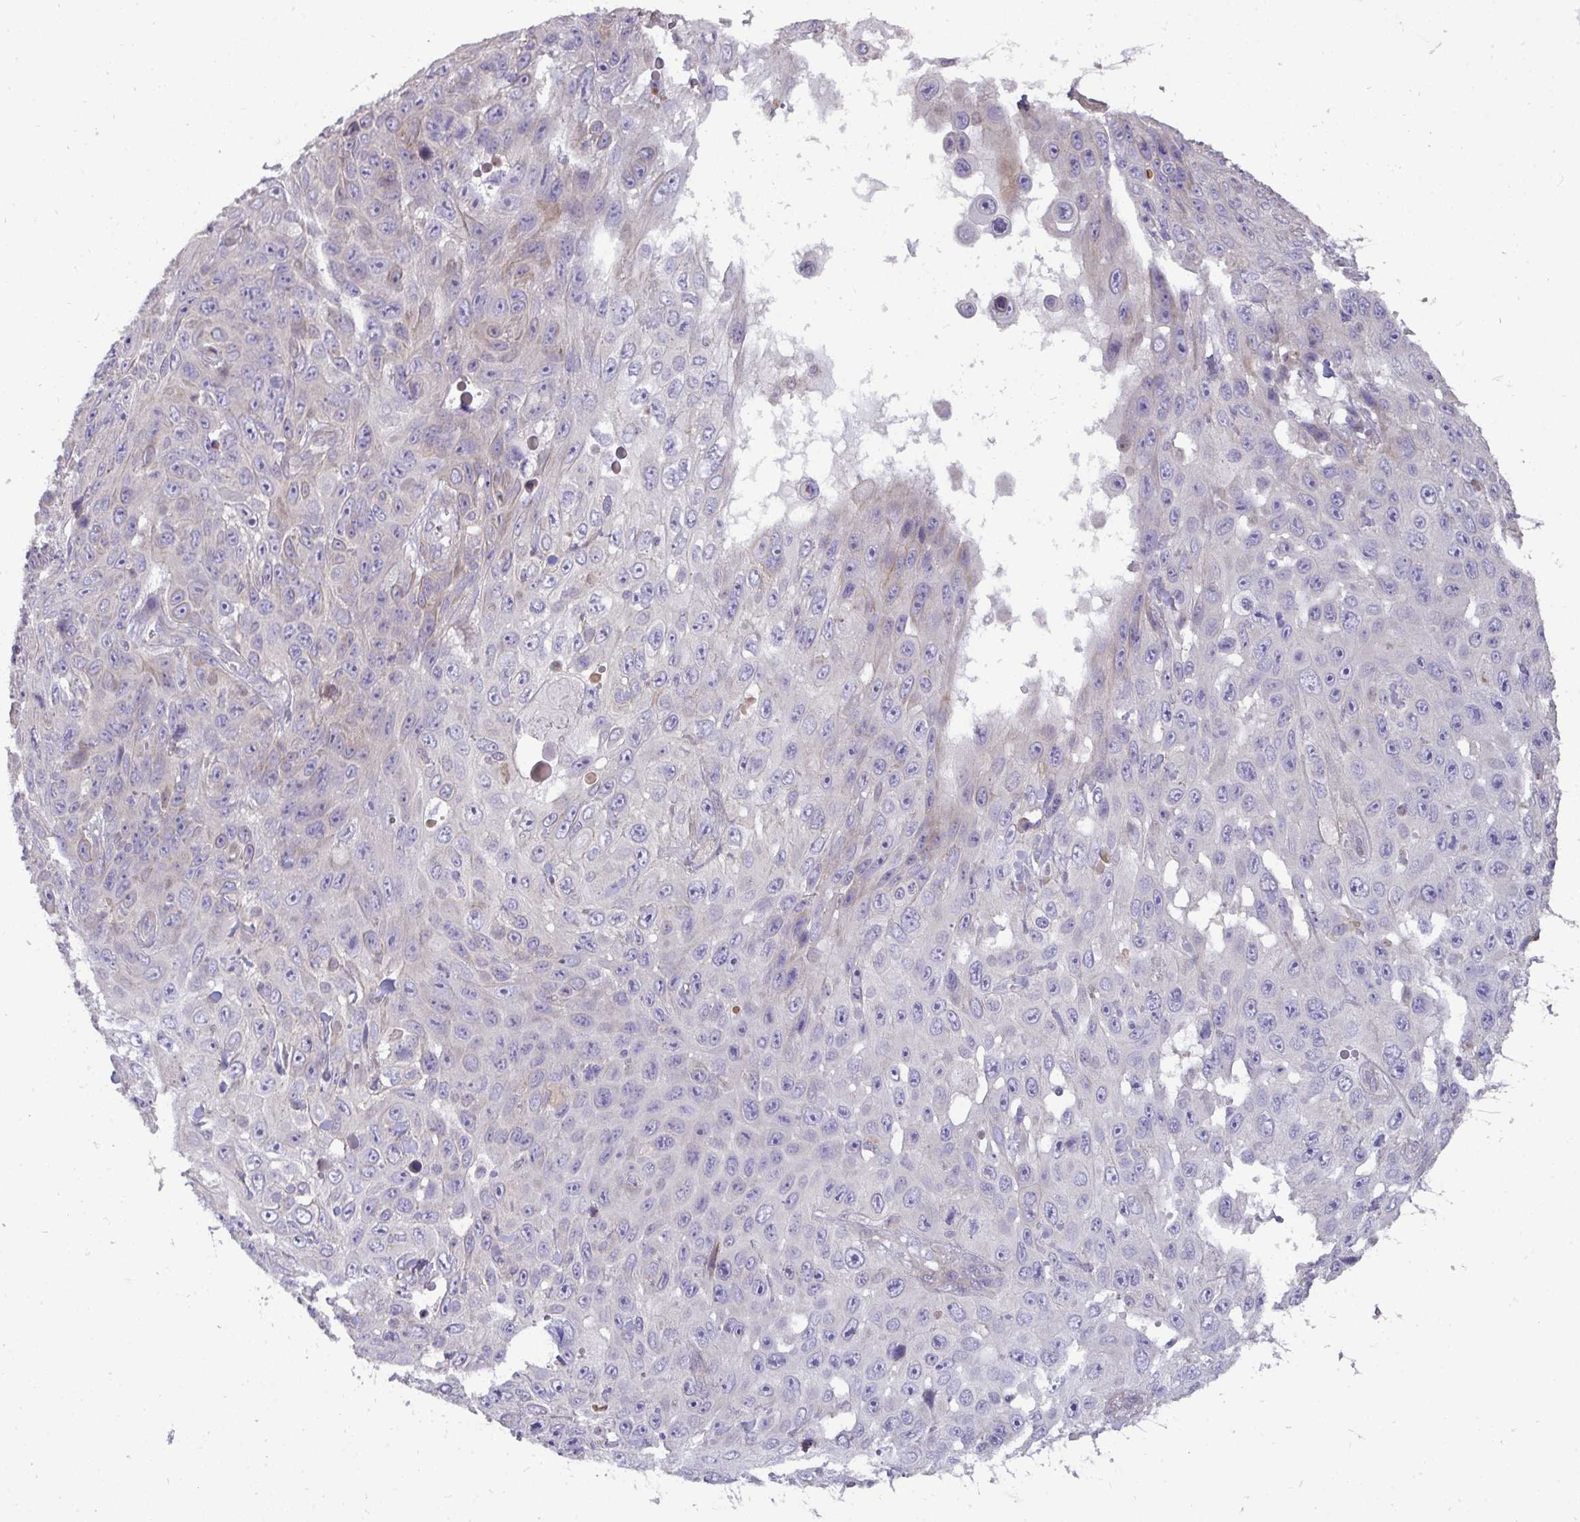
{"staining": {"intensity": "negative", "quantity": "none", "location": "none"}, "tissue": "skin cancer", "cell_type": "Tumor cells", "image_type": "cancer", "snomed": [{"axis": "morphology", "description": "Squamous cell carcinoma, NOS"}, {"axis": "topography", "description": "Skin"}], "caption": "Immunohistochemical staining of human skin cancer exhibits no significant staining in tumor cells.", "gene": "SH2D1B", "patient": {"sex": "male", "age": 82}}